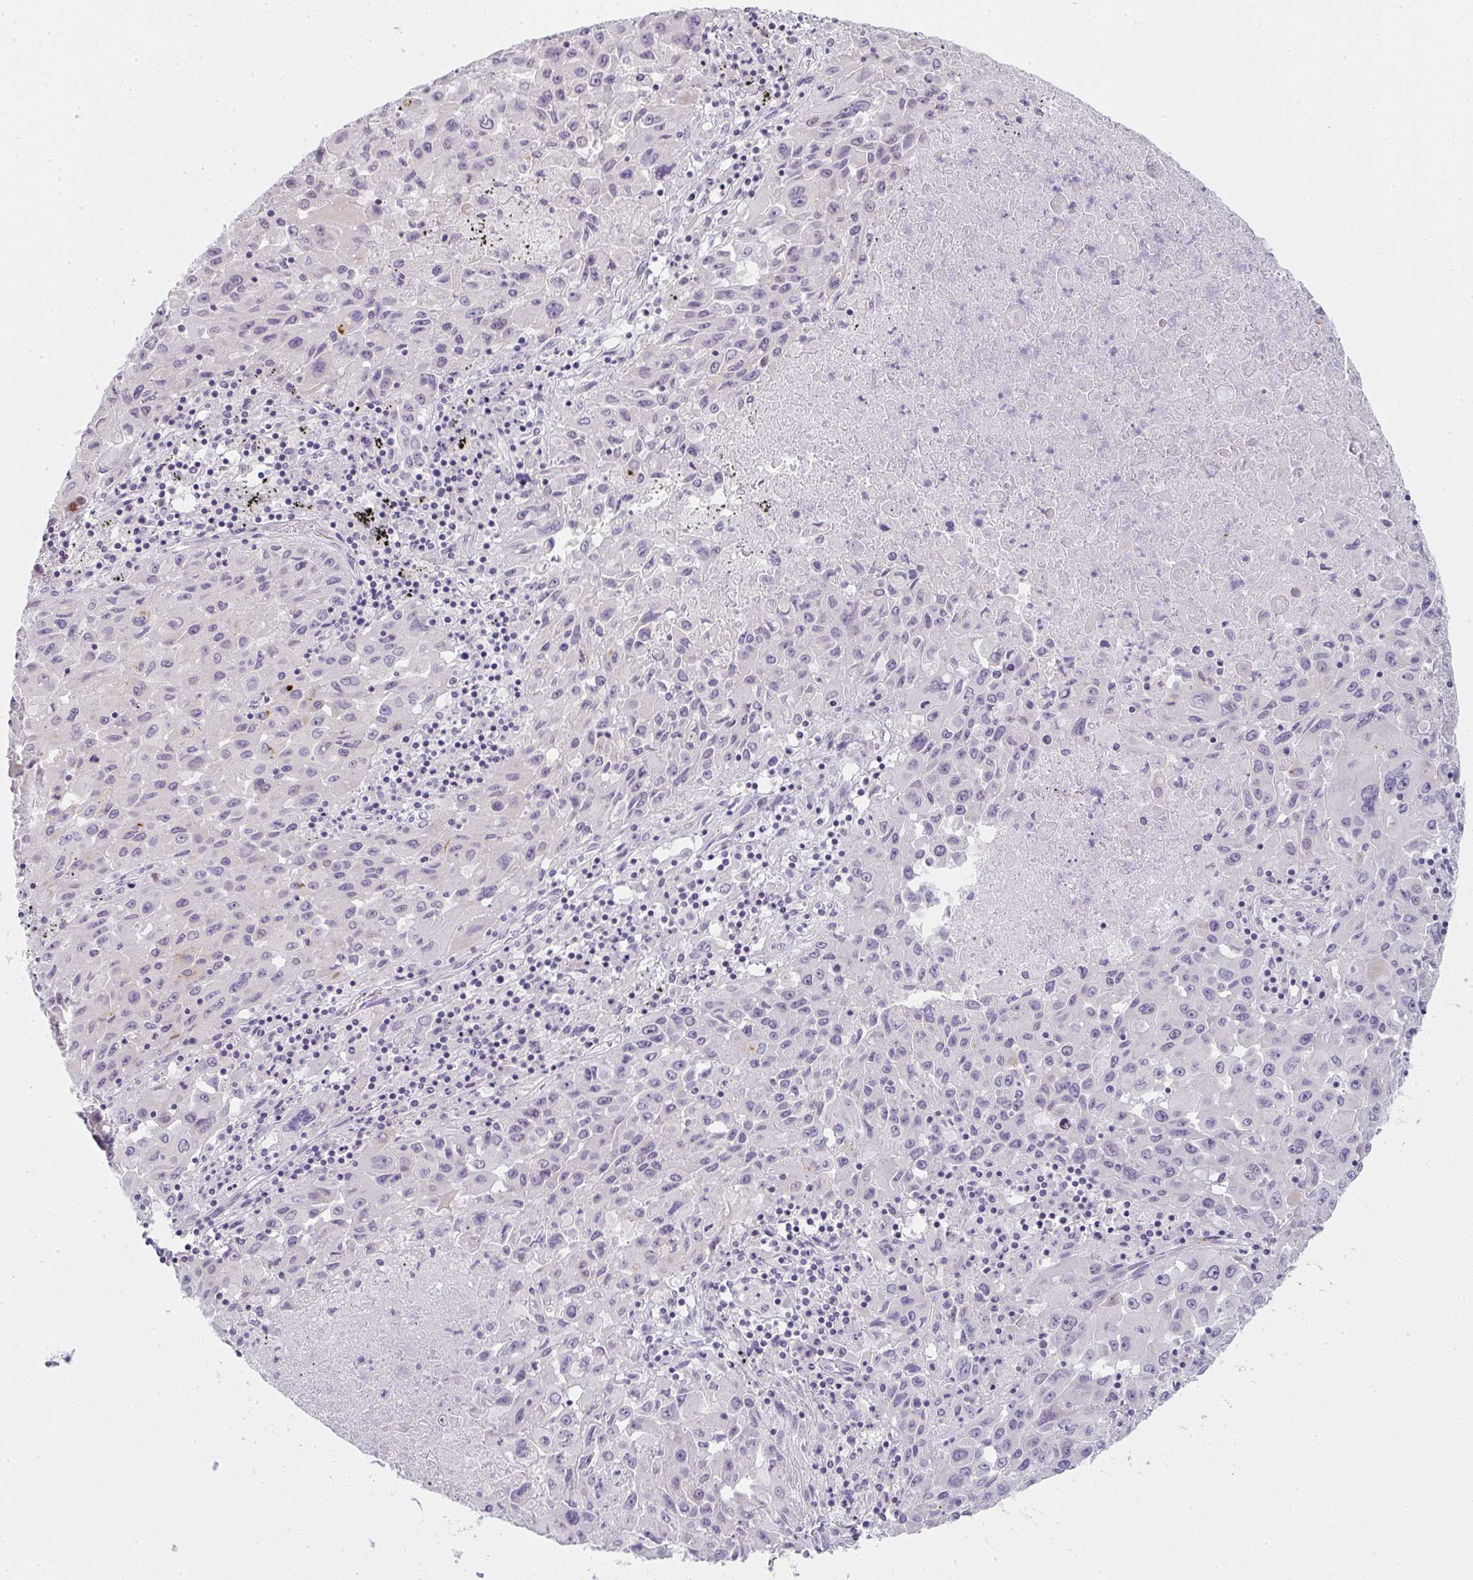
{"staining": {"intensity": "negative", "quantity": "none", "location": "none"}, "tissue": "lung cancer", "cell_type": "Tumor cells", "image_type": "cancer", "snomed": [{"axis": "morphology", "description": "Squamous cell carcinoma, NOS"}, {"axis": "topography", "description": "Lung"}], "caption": "Immunohistochemistry of lung cancer reveals no positivity in tumor cells.", "gene": "CACNA1S", "patient": {"sex": "male", "age": 63}}